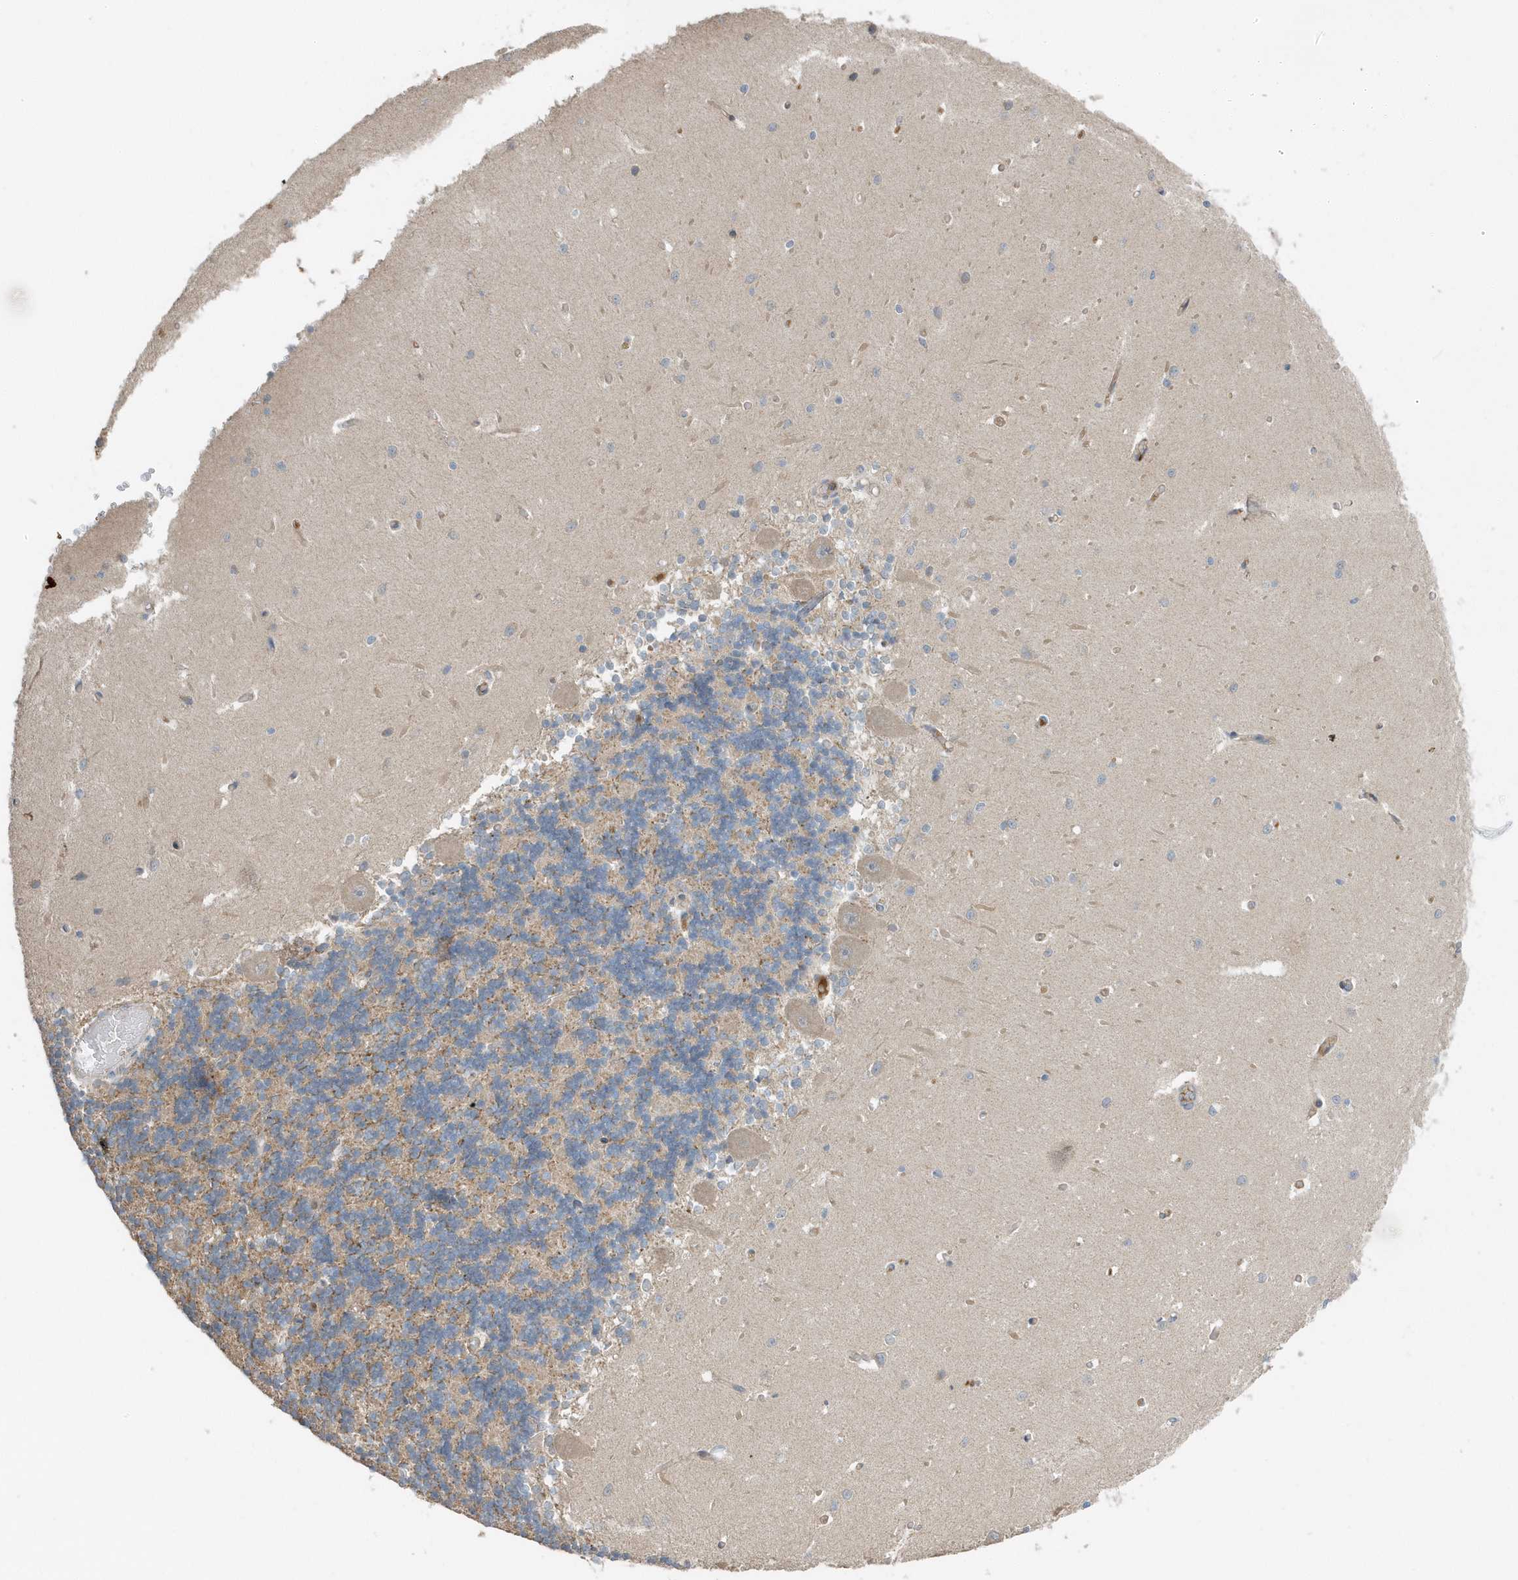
{"staining": {"intensity": "moderate", "quantity": "<25%", "location": "cytoplasmic/membranous,nuclear"}, "tissue": "cerebellum", "cell_type": "Cells in granular layer", "image_type": "normal", "snomed": [{"axis": "morphology", "description": "Normal tissue, NOS"}, {"axis": "topography", "description": "Cerebellum"}], "caption": "A high-resolution histopathology image shows IHC staining of benign cerebellum, which exhibits moderate cytoplasmic/membranous,nuclear positivity in about <25% of cells in granular layer. (Stains: DAB (3,3'-diaminobenzidine) in brown, nuclei in blue, Microscopy: brightfield microscopy at high magnification).", "gene": "USP53", "patient": {"sex": "male", "age": 37}}